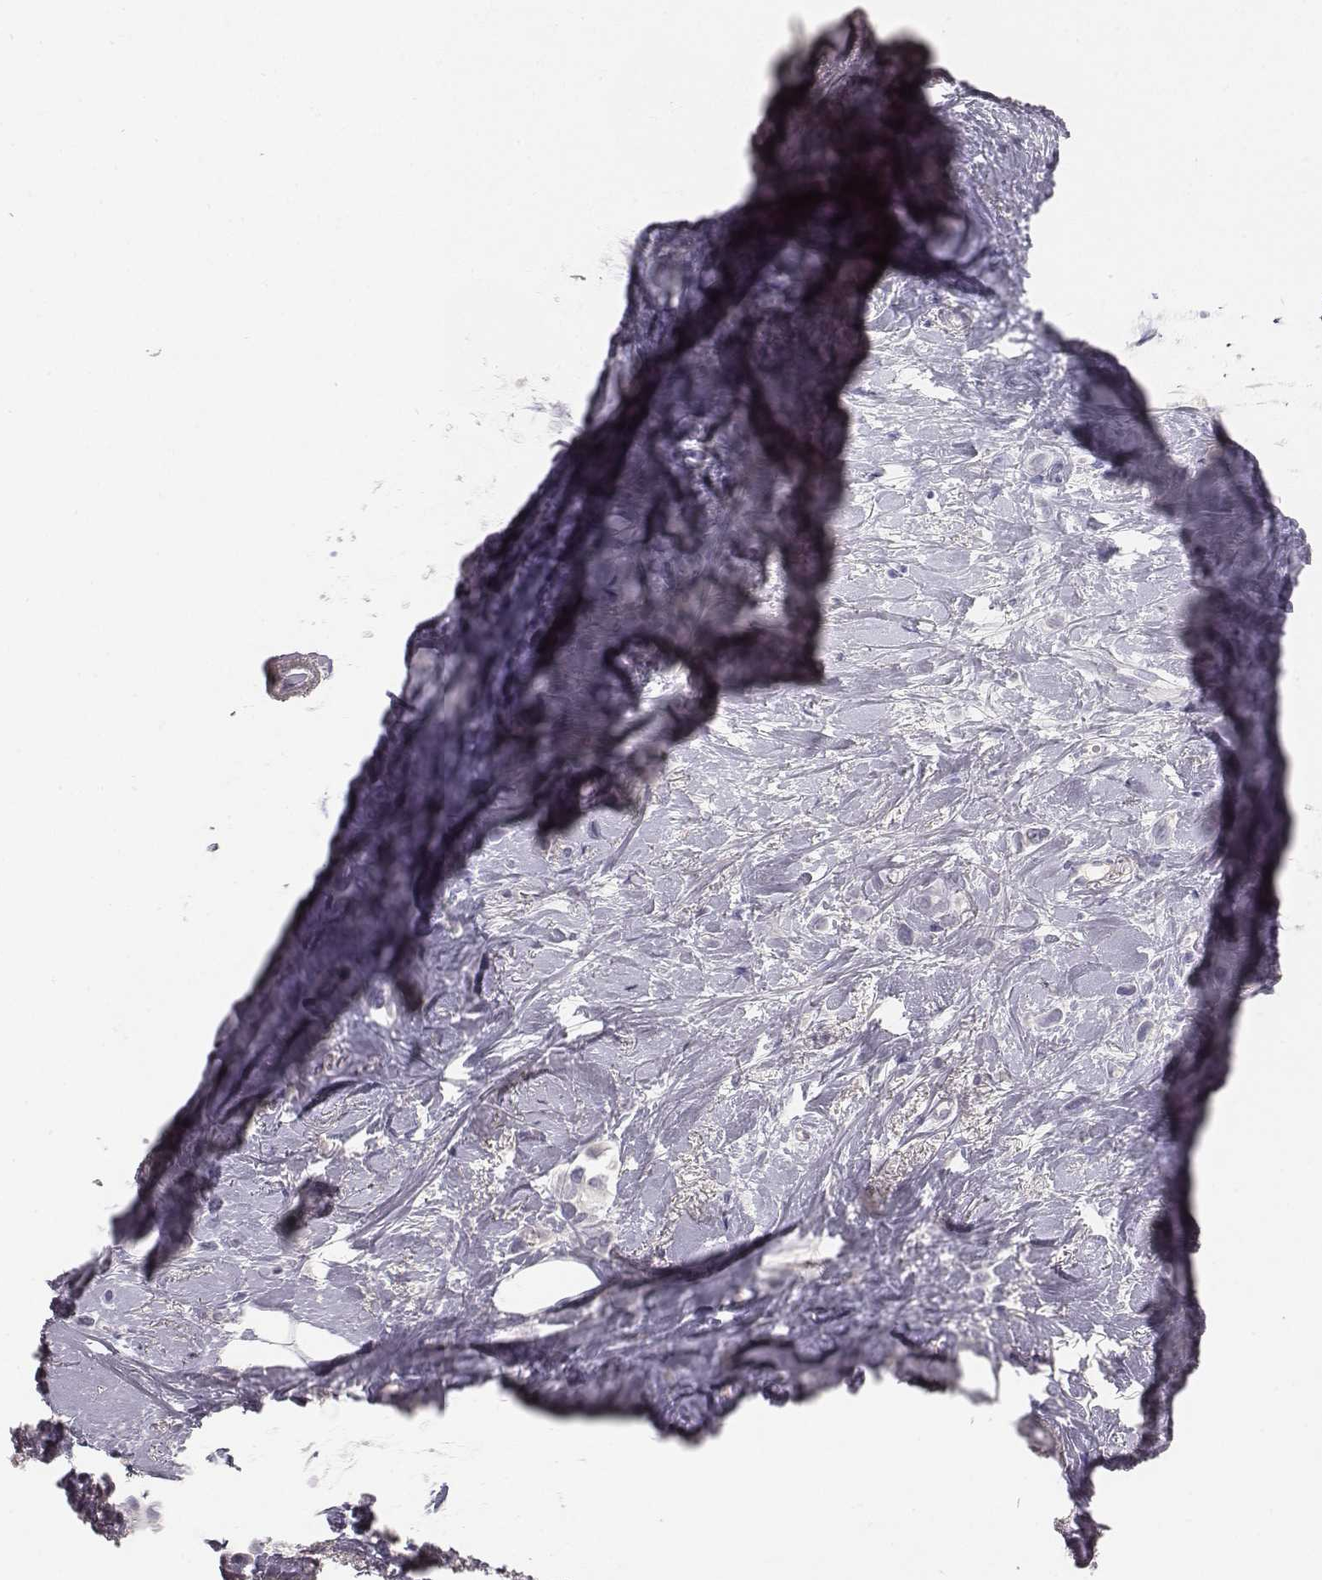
{"staining": {"intensity": "negative", "quantity": "none", "location": "none"}, "tissue": "breast cancer", "cell_type": "Tumor cells", "image_type": "cancer", "snomed": [{"axis": "morphology", "description": "Lobular carcinoma"}, {"axis": "topography", "description": "Breast"}], "caption": "Histopathology image shows no protein staining in tumor cells of breast cancer (lobular carcinoma) tissue.", "gene": "MYH6", "patient": {"sex": "female", "age": 66}}